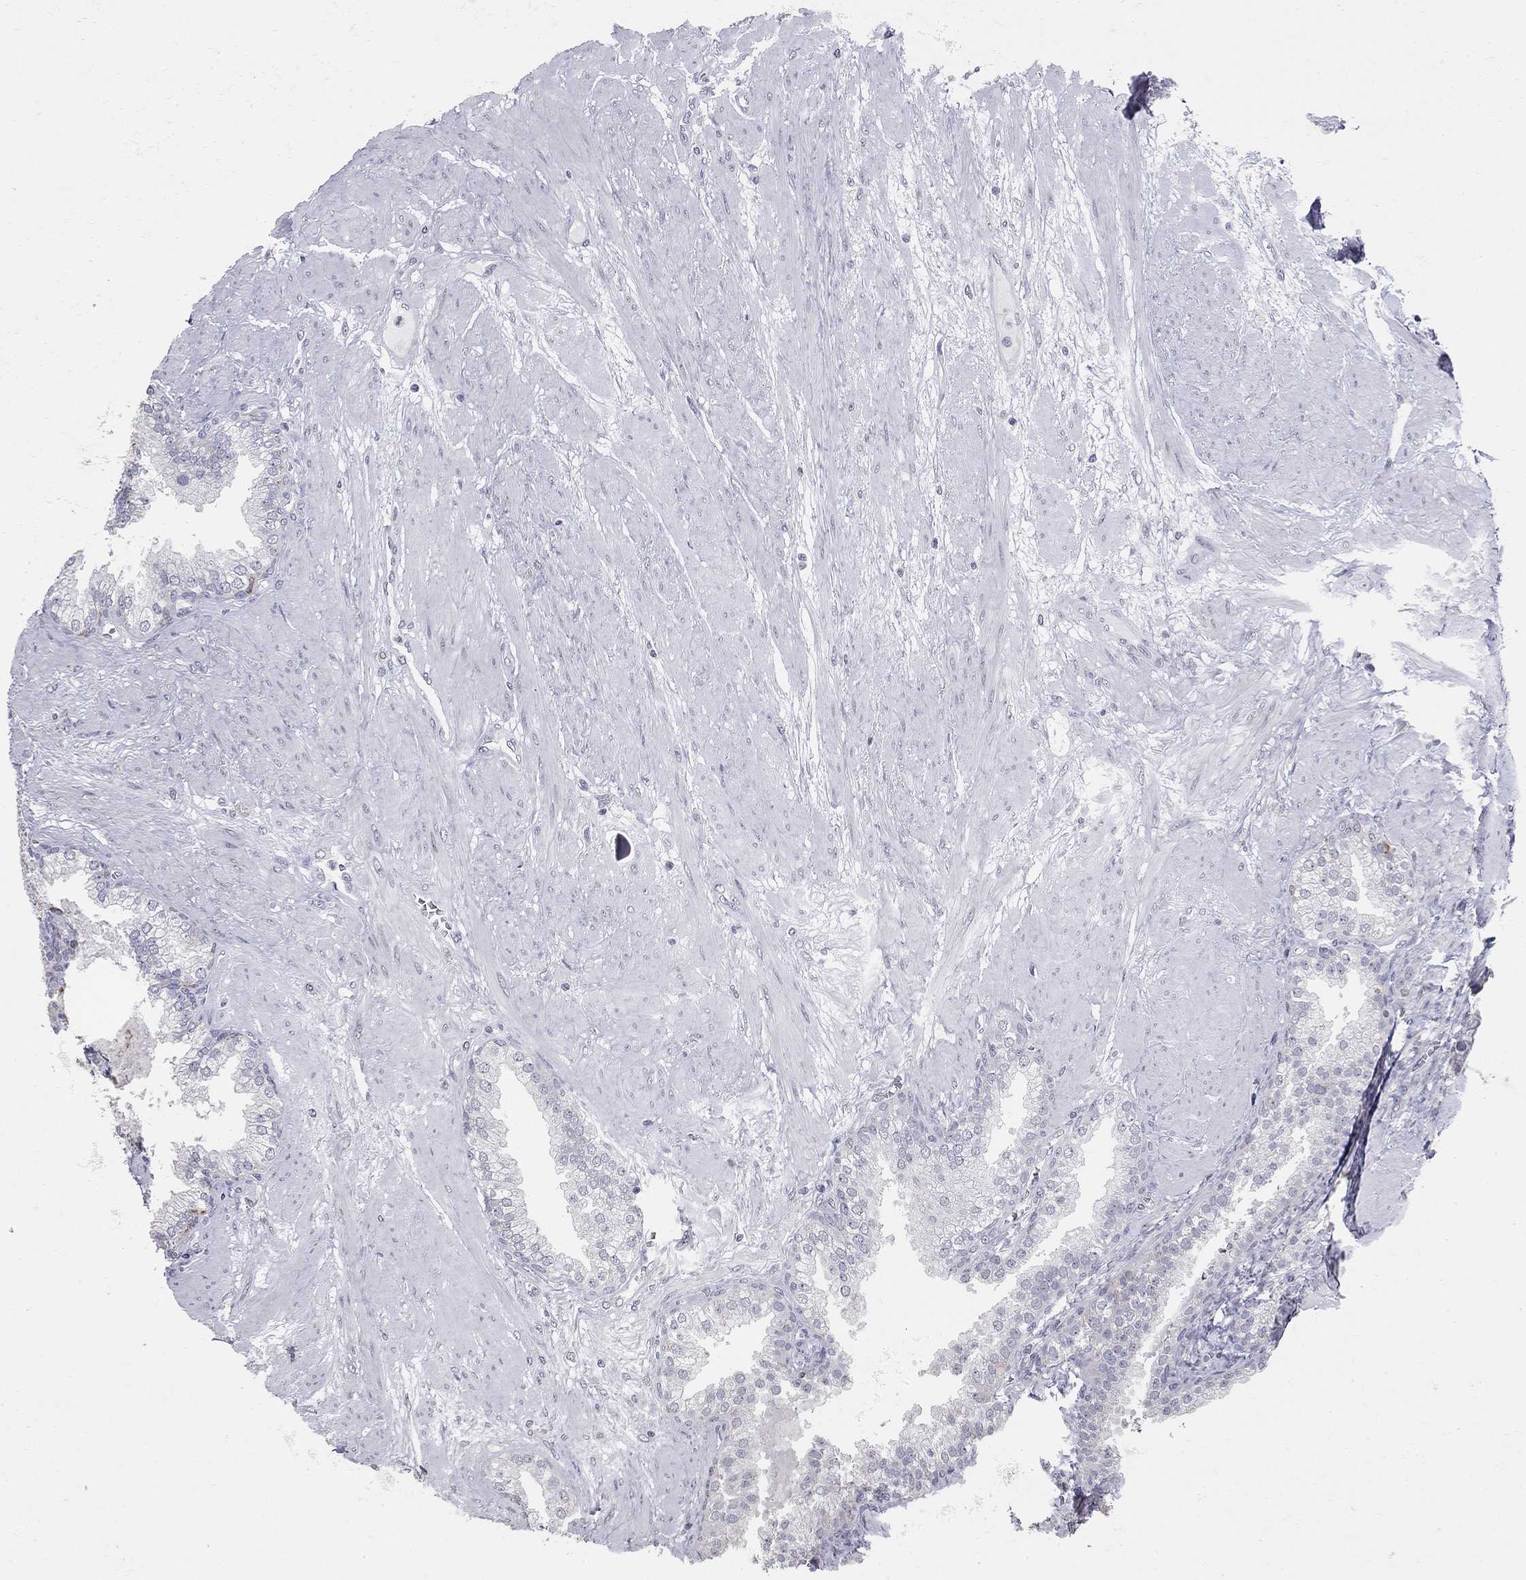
{"staining": {"intensity": "negative", "quantity": "none", "location": "none"}, "tissue": "prostate cancer", "cell_type": "Tumor cells", "image_type": "cancer", "snomed": [{"axis": "morphology", "description": "Adenocarcinoma, NOS"}, {"axis": "topography", "description": "Prostate"}], "caption": "Tumor cells are negative for protein expression in human prostate cancer (adenocarcinoma).", "gene": "SHOC2", "patient": {"sex": "male", "age": 69}}